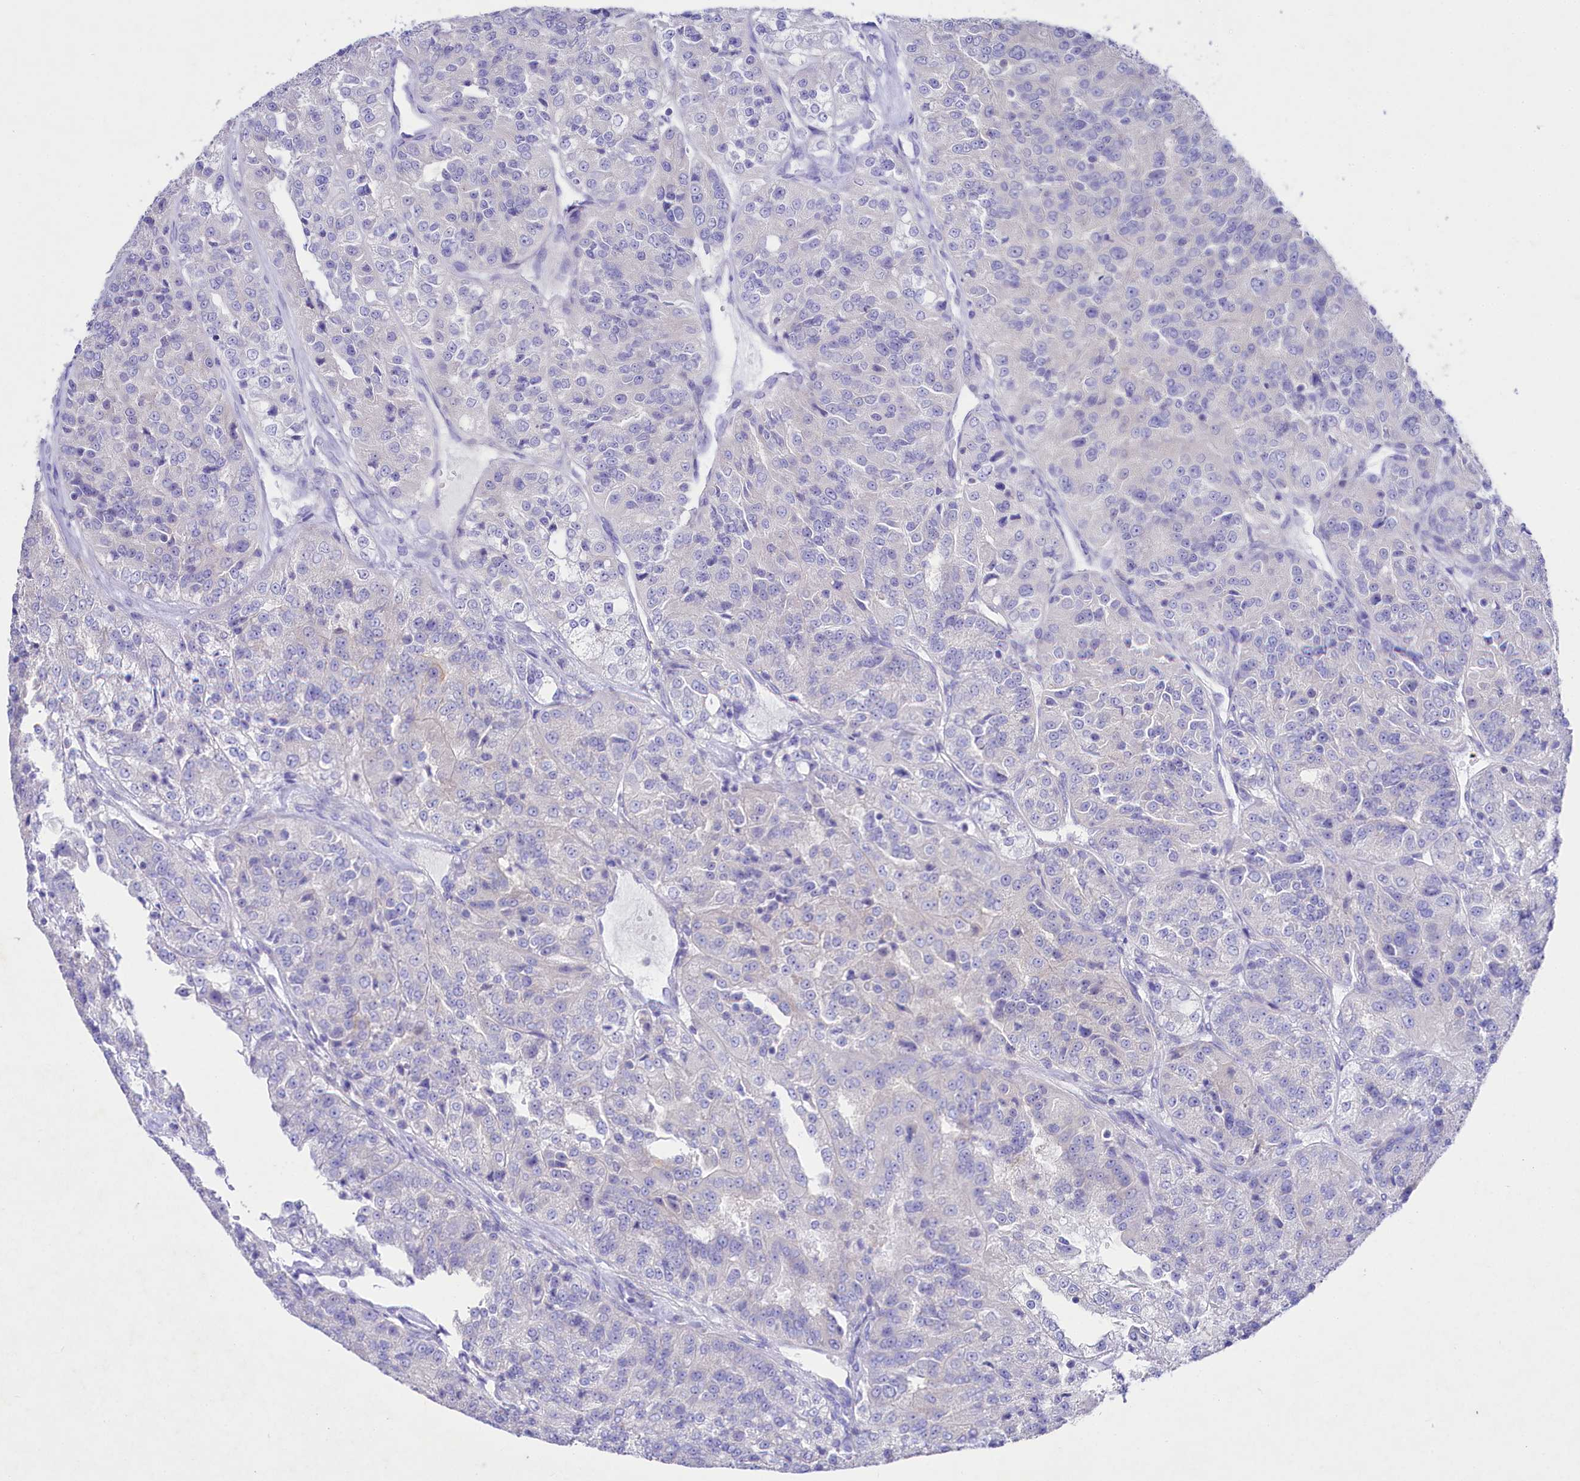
{"staining": {"intensity": "negative", "quantity": "none", "location": "none"}, "tissue": "renal cancer", "cell_type": "Tumor cells", "image_type": "cancer", "snomed": [{"axis": "morphology", "description": "Adenocarcinoma, NOS"}, {"axis": "topography", "description": "Kidney"}], "caption": "Human renal cancer (adenocarcinoma) stained for a protein using immunohistochemistry (IHC) displays no staining in tumor cells.", "gene": "VPS26B", "patient": {"sex": "female", "age": 63}}